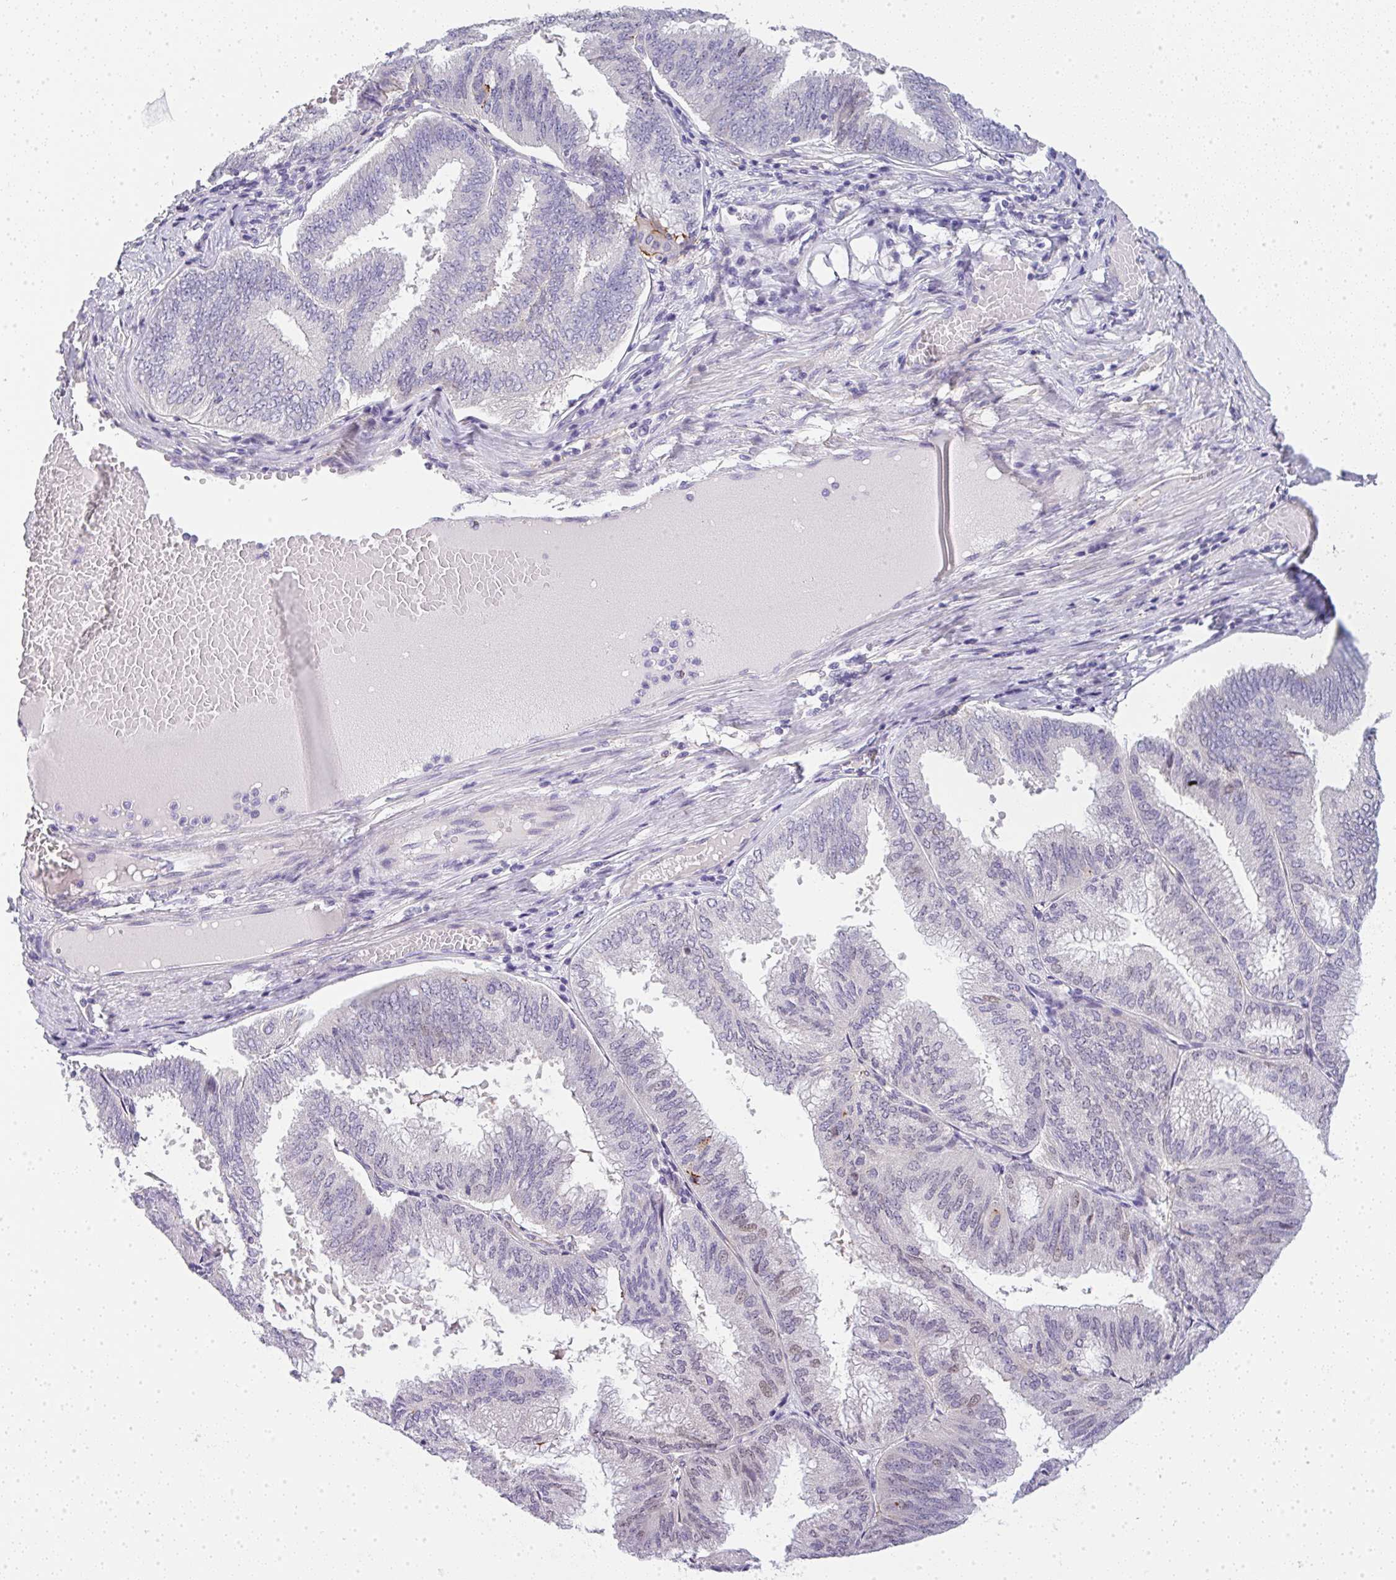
{"staining": {"intensity": "moderate", "quantity": "<25%", "location": "cytoplasmic/membranous"}, "tissue": "endometrial cancer", "cell_type": "Tumor cells", "image_type": "cancer", "snomed": [{"axis": "morphology", "description": "Adenocarcinoma, NOS"}, {"axis": "topography", "description": "Endometrium"}], "caption": "Adenocarcinoma (endometrial) stained for a protein (brown) demonstrates moderate cytoplasmic/membranous positive expression in about <25% of tumor cells.", "gene": "LPAR4", "patient": {"sex": "female", "age": 49}}